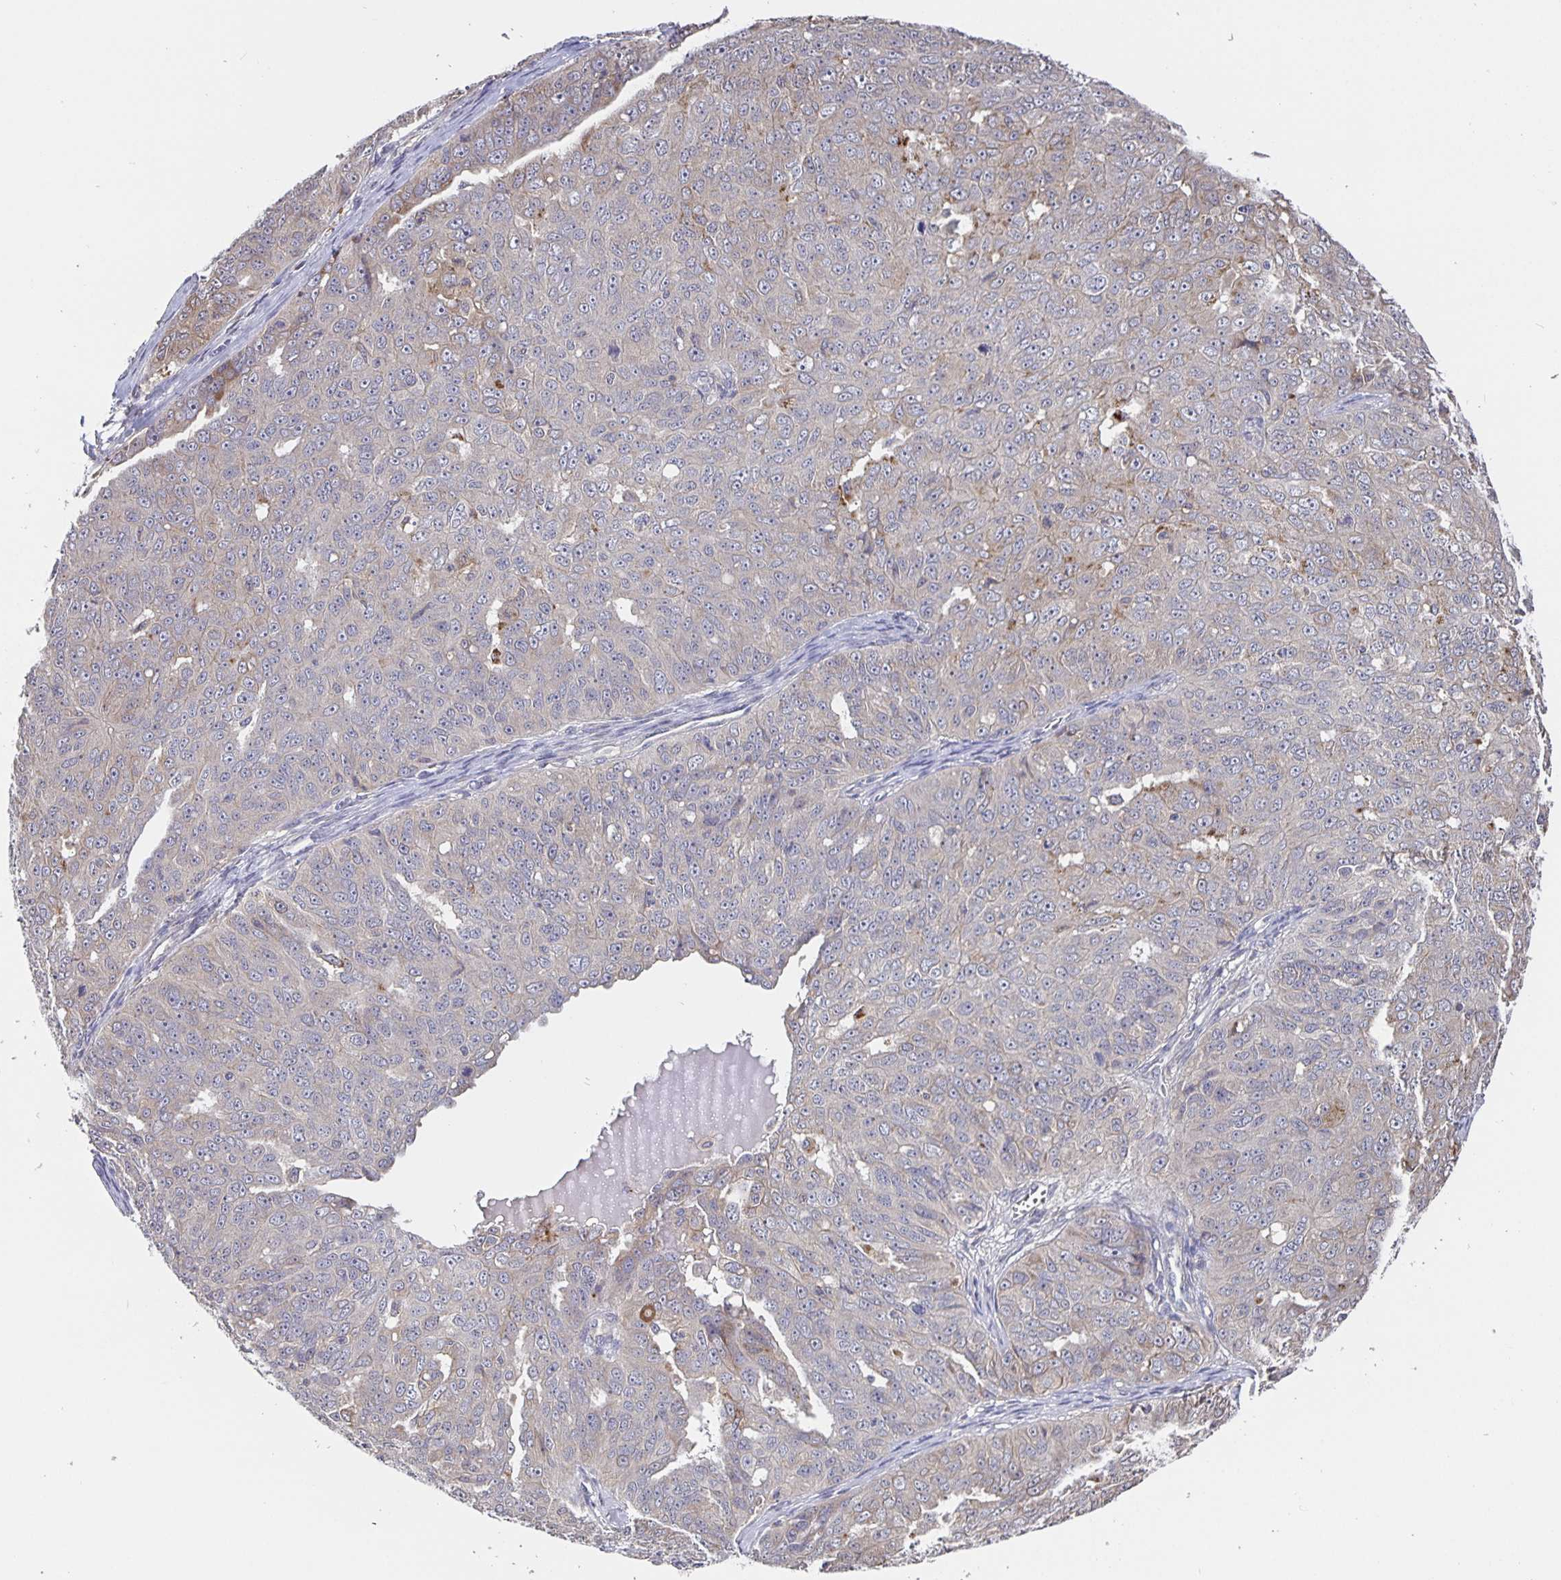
{"staining": {"intensity": "weak", "quantity": "25%-75%", "location": "cytoplasmic/membranous"}, "tissue": "ovarian cancer", "cell_type": "Tumor cells", "image_type": "cancer", "snomed": [{"axis": "morphology", "description": "Carcinoma, endometroid"}, {"axis": "topography", "description": "Ovary"}], "caption": "The micrograph reveals immunohistochemical staining of endometroid carcinoma (ovarian). There is weak cytoplasmic/membranous positivity is identified in about 25%-75% of tumor cells.", "gene": "FEM1C", "patient": {"sex": "female", "age": 70}}